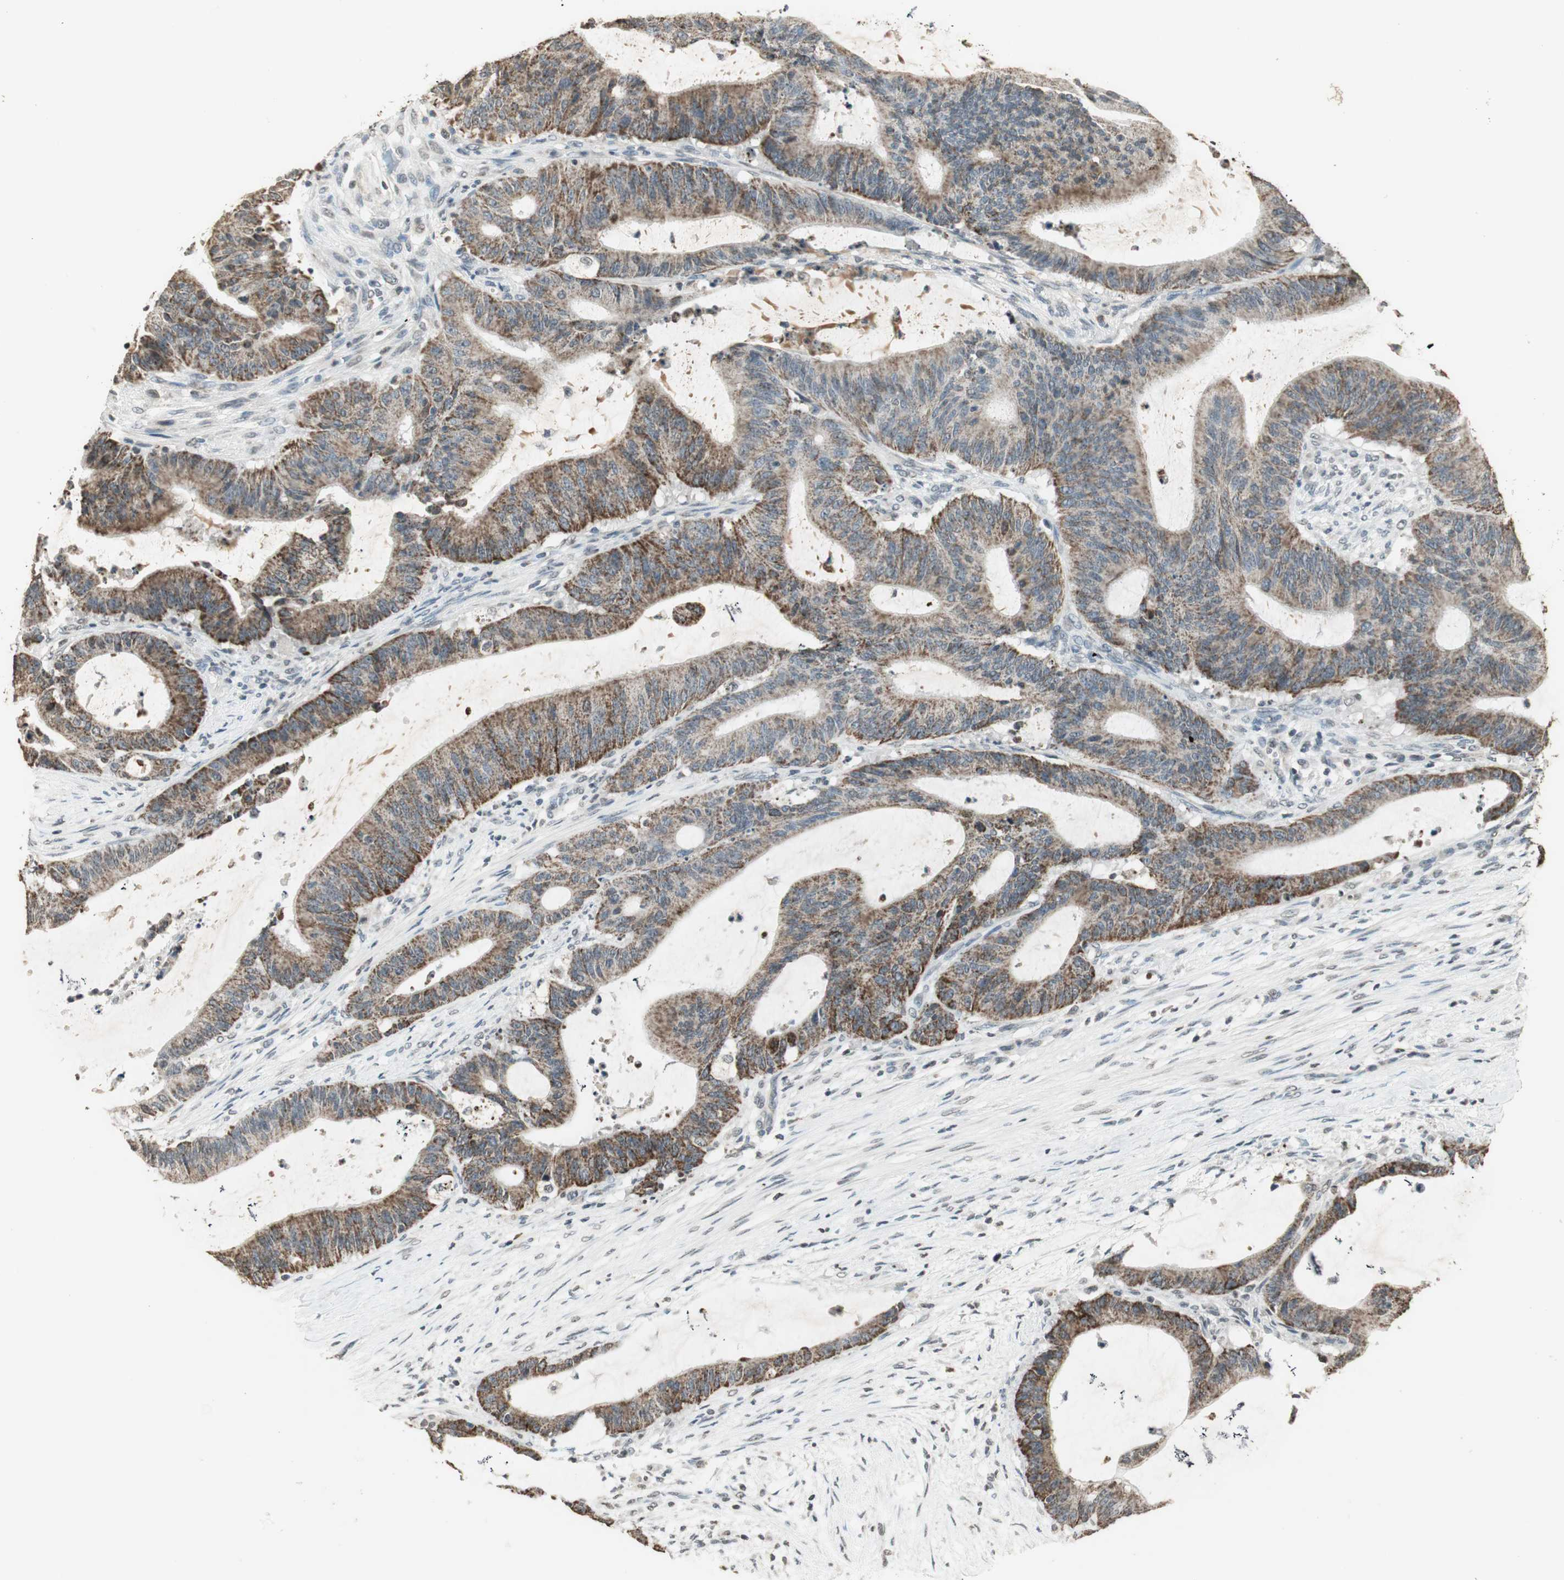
{"staining": {"intensity": "moderate", "quantity": ">75%", "location": "cytoplasmic/membranous"}, "tissue": "liver cancer", "cell_type": "Tumor cells", "image_type": "cancer", "snomed": [{"axis": "morphology", "description": "Cholangiocarcinoma"}, {"axis": "topography", "description": "Liver"}], "caption": "DAB immunohistochemical staining of human cholangiocarcinoma (liver) exhibits moderate cytoplasmic/membranous protein expression in about >75% of tumor cells.", "gene": "PRELID1", "patient": {"sex": "female", "age": 73}}